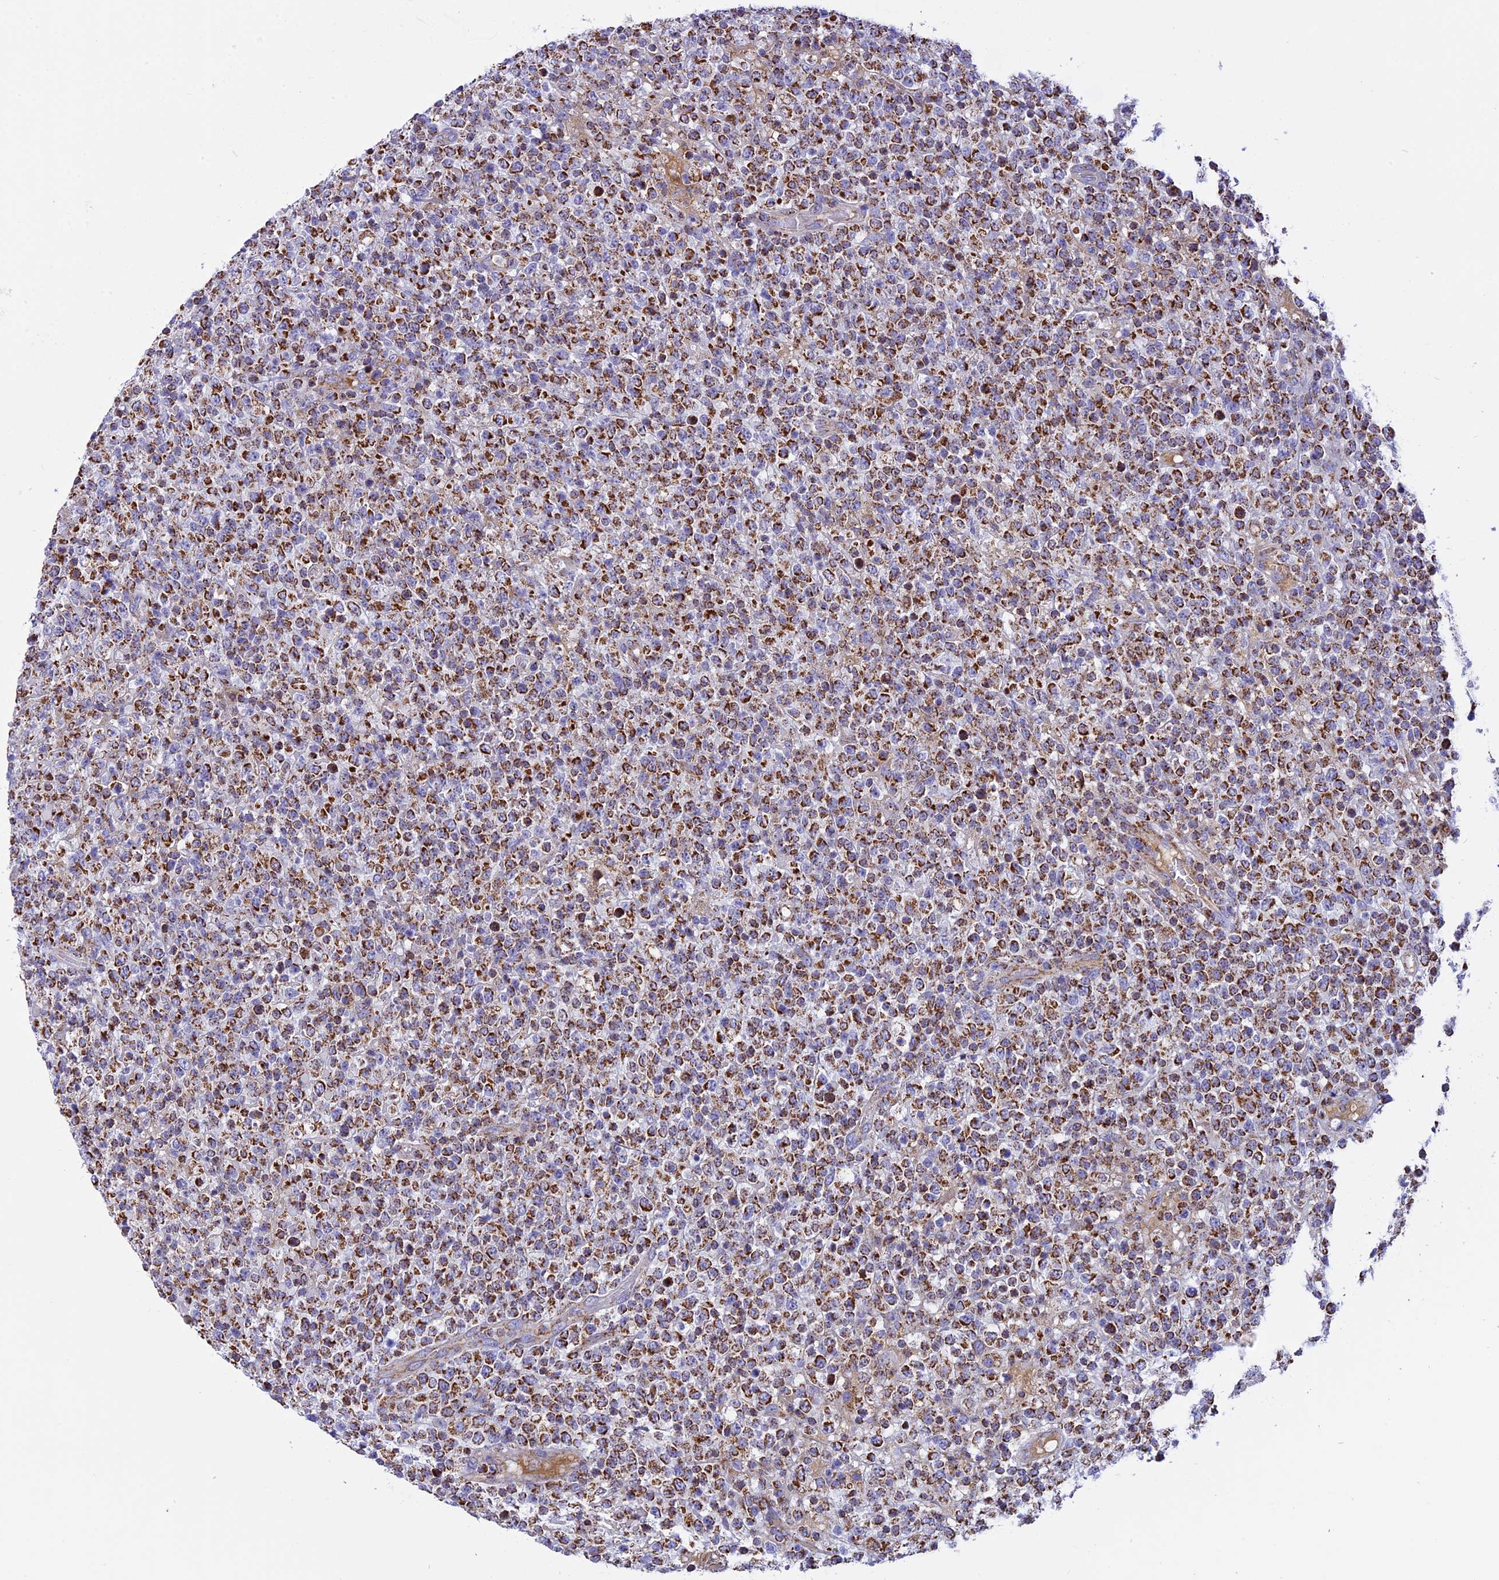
{"staining": {"intensity": "strong", "quantity": ">75%", "location": "cytoplasmic/membranous"}, "tissue": "lymphoma", "cell_type": "Tumor cells", "image_type": "cancer", "snomed": [{"axis": "morphology", "description": "Malignant lymphoma, non-Hodgkin's type, High grade"}, {"axis": "topography", "description": "Colon"}], "caption": "Tumor cells display high levels of strong cytoplasmic/membranous expression in about >75% of cells in human malignant lymphoma, non-Hodgkin's type (high-grade).", "gene": "KCNG1", "patient": {"sex": "female", "age": 53}}